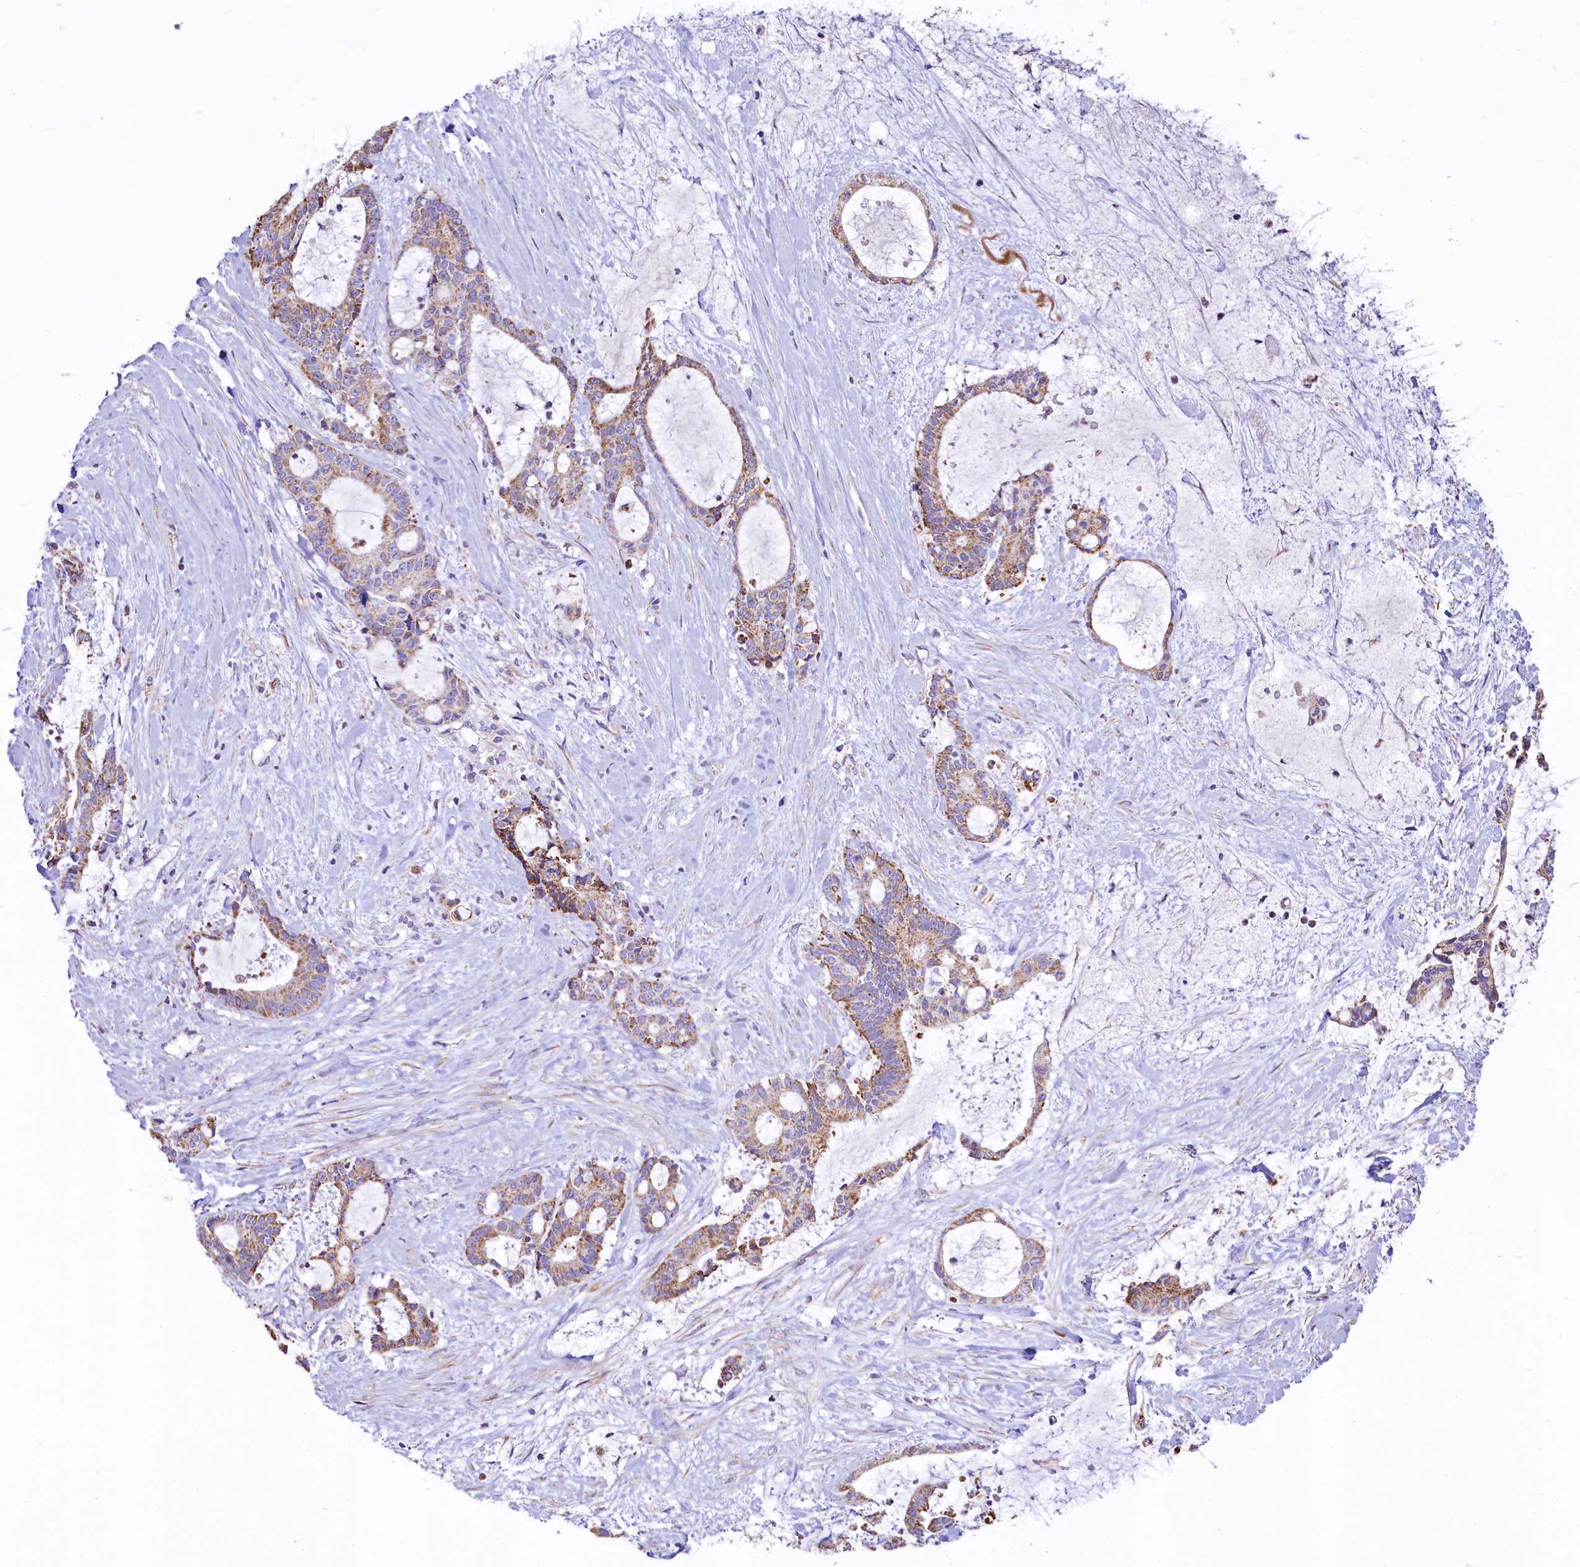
{"staining": {"intensity": "moderate", "quantity": ">75%", "location": "cytoplasmic/membranous"}, "tissue": "liver cancer", "cell_type": "Tumor cells", "image_type": "cancer", "snomed": [{"axis": "morphology", "description": "Normal tissue, NOS"}, {"axis": "morphology", "description": "Cholangiocarcinoma"}, {"axis": "topography", "description": "Liver"}, {"axis": "topography", "description": "Peripheral nerve tissue"}], "caption": "This micrograph shows immunohistochemistry (IHC) staining of human liver cholangiocarcinoma, with medium moderate cytoplasmic/membranous positivity in approximately >75% of tumor cells.", "gene": "VWCE", "patient": {"sex": "female", "age": 73}}